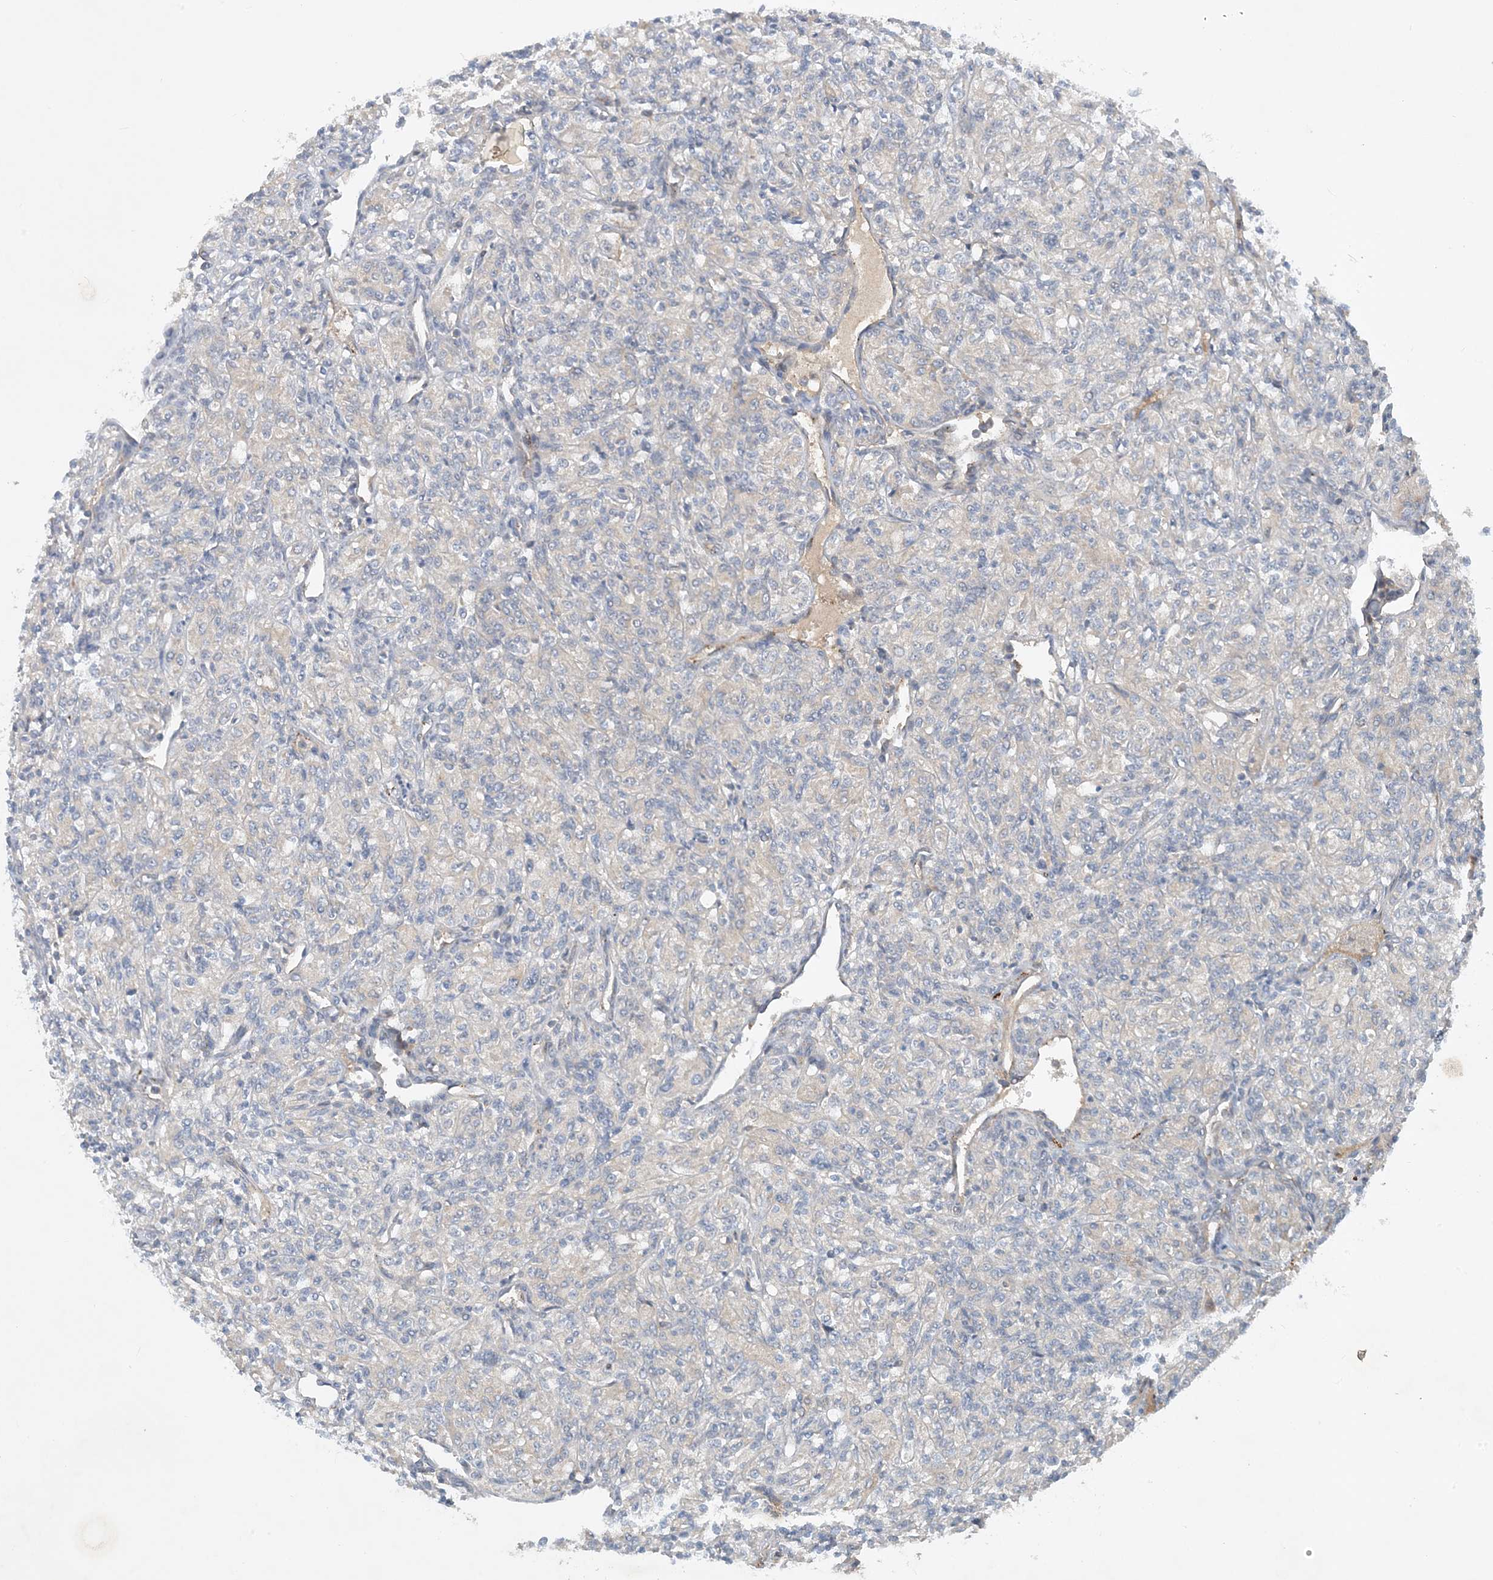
{"staining": {"intensity": "negative", "quantity": "none", "location": "none"}, "tissue": "renal cancer", "cell_type": "Tumor cells", "image_type": "cancer", "snomed": [{"axis": "morphology", "description": "Adenocarcinoma, NOS"}, {"axis": "topography", "description": "Kidney"}], "caption": "The immunohistochemistry (IHC) photomicrograph has no significant expression in tumor cells of renal cancer (adenocarcinoma) tissue.", "gene": "TINAG", "patient": {"sex": "male", "age": 77}}